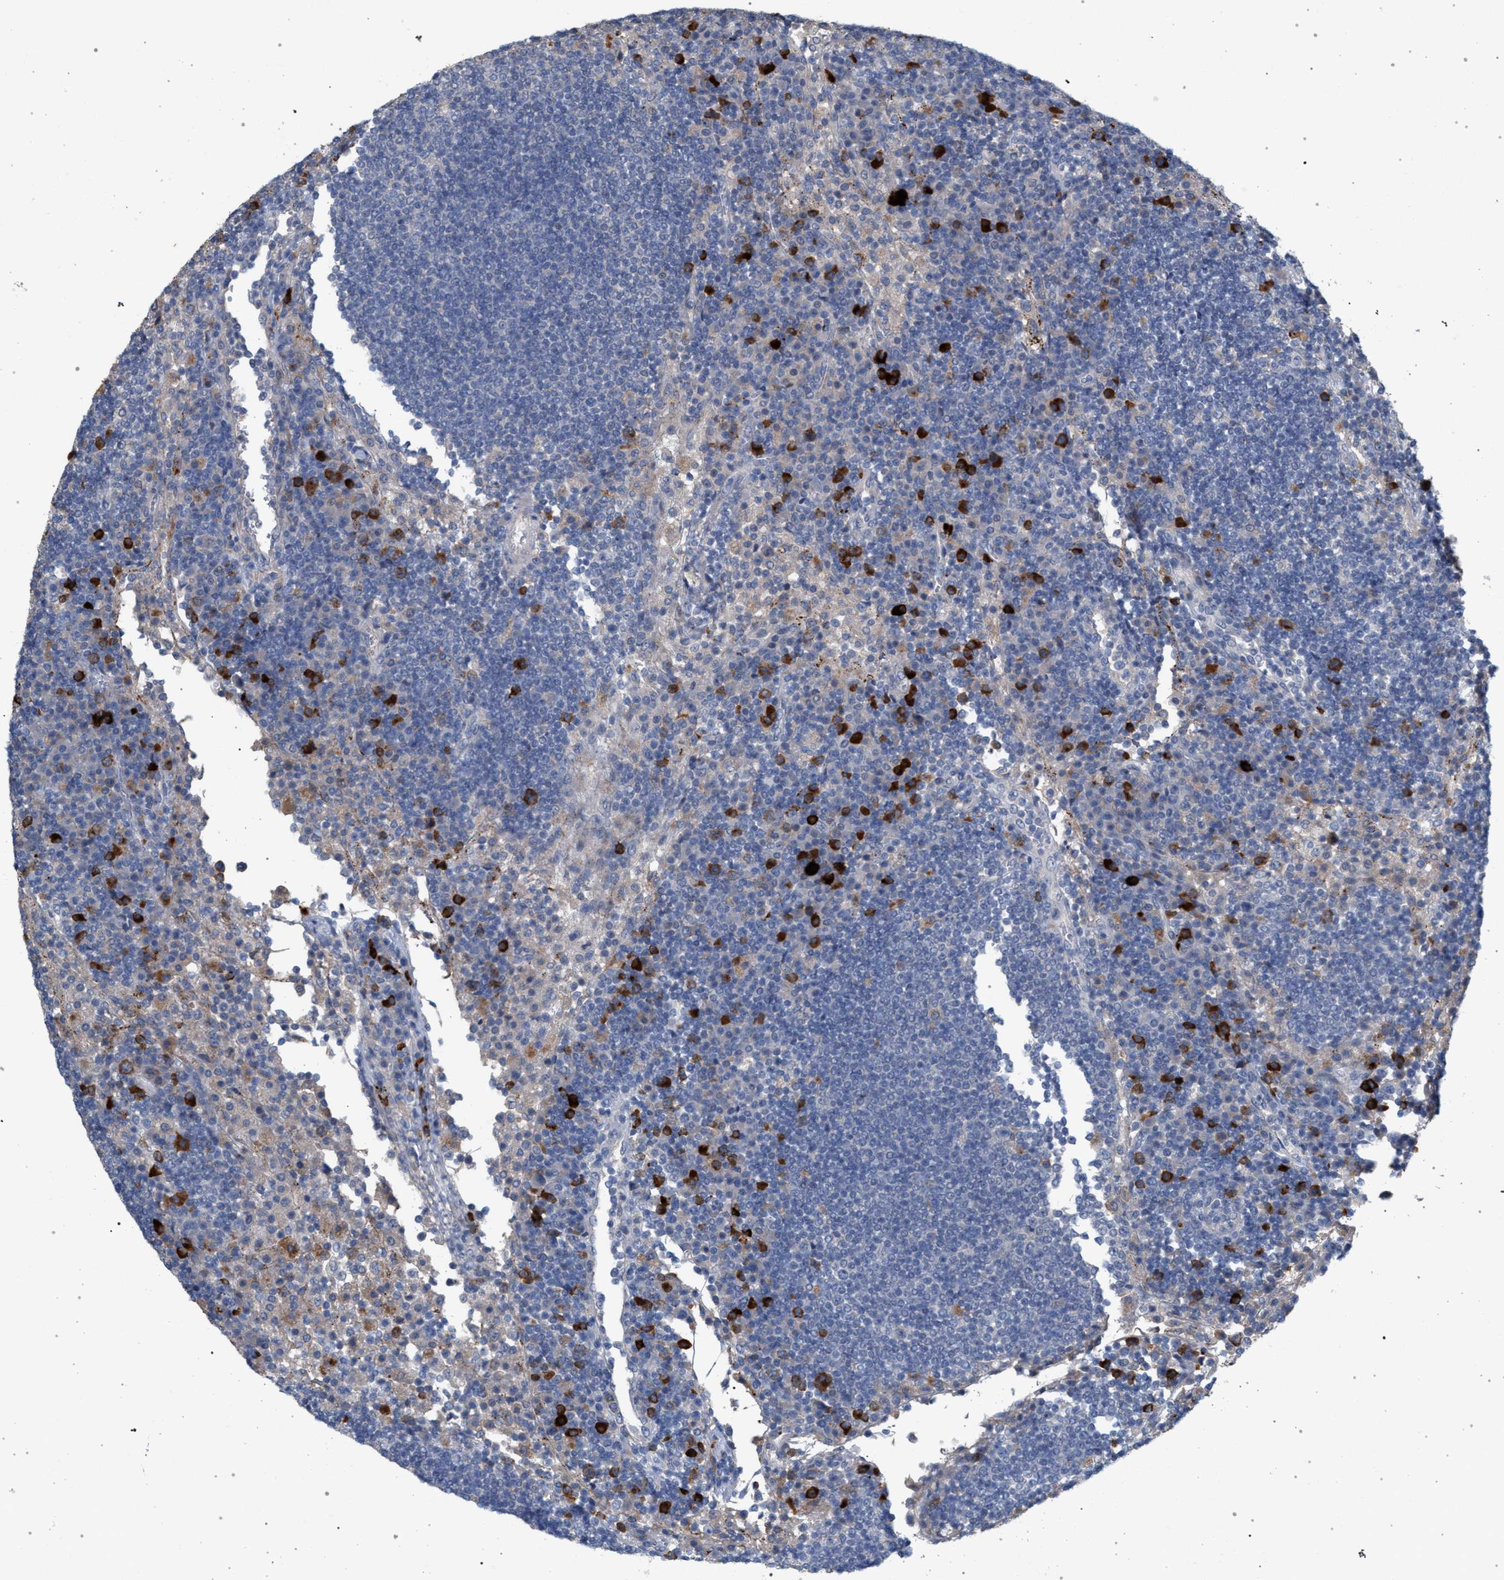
{"staining": {"intensity": "negative", "quantity": "none", "location": "none"}, "tissue": "lymph node", "cell_type": "Germinal center cells", "image_type": "normal", "snomed": [{"axis": "morphology", "description": "Normal tissue, NOS"}, {"axis": "topography", "description": "Lymph node"}], "caption": "This is a histopathology image of IHC staining of benign lymph node, which shows no positivity in germinal center cells. (DAB (3,3'-diaminobenzidine) immunohistochemistry with hematoxylin counter stain).", "gene": "MAMDC2", "patient": {"sex": "female", "age": 53}}